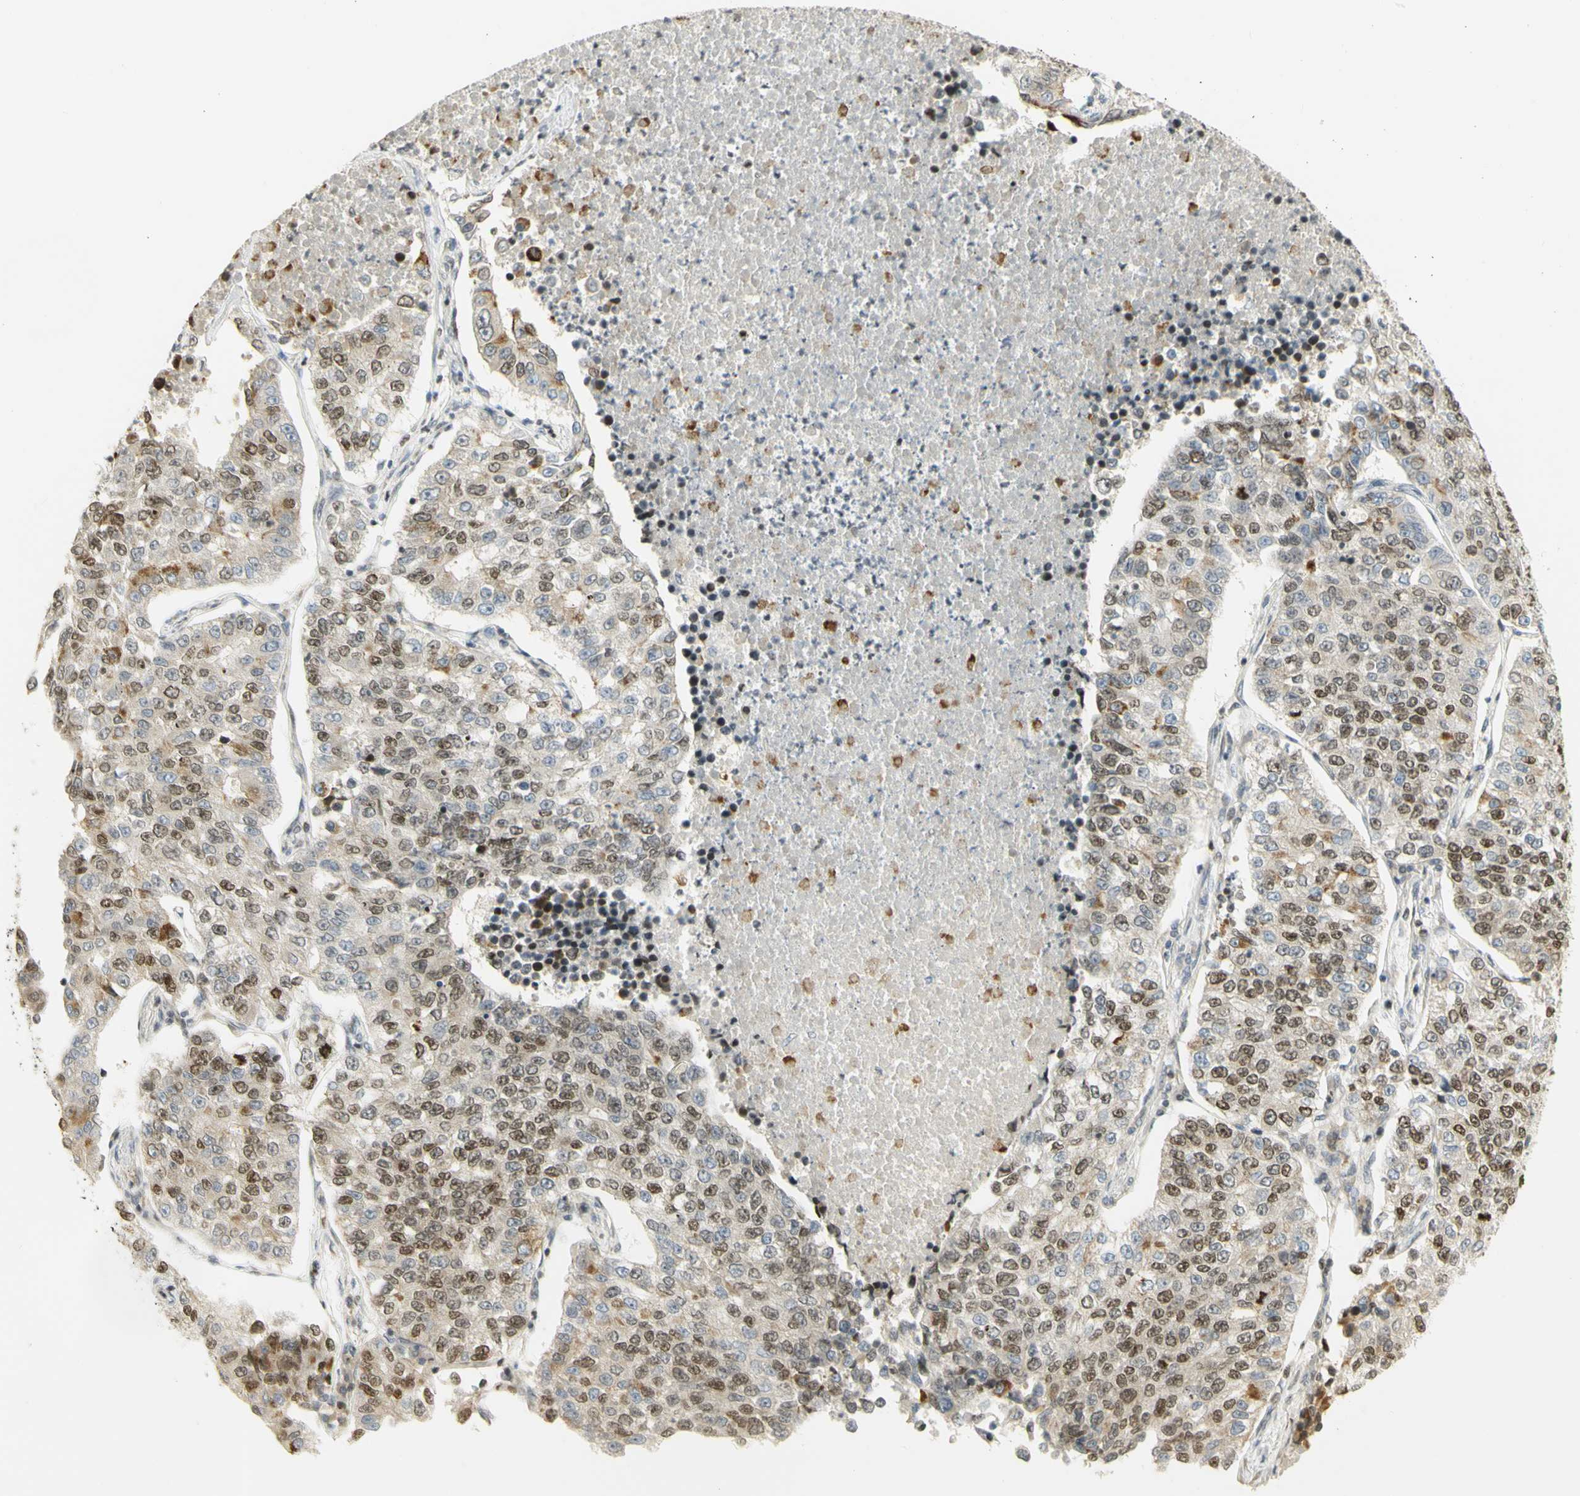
{"staining": {"intensity": "moderate", "quantity": "25%-75%", "location": "cytoplasmic/membranous,nuclear"}, "tissue": "lung cancer", "cell_type": "Tumor cells", "image_type": "cancer", "snomed": [{"axis": "morphology", "description": "Adenocarcinoma, NOS"}, {"axis": "topography", "description": "Lung"}], "caption": "The image displays staining of adenocarcinoma (lung), revealing moderate cytoplasmic/membranous and nuclear protein staining (brown color) within tumor cells.", "gene": "KIF11", "patient": {"sex": "male", "age": 49}}